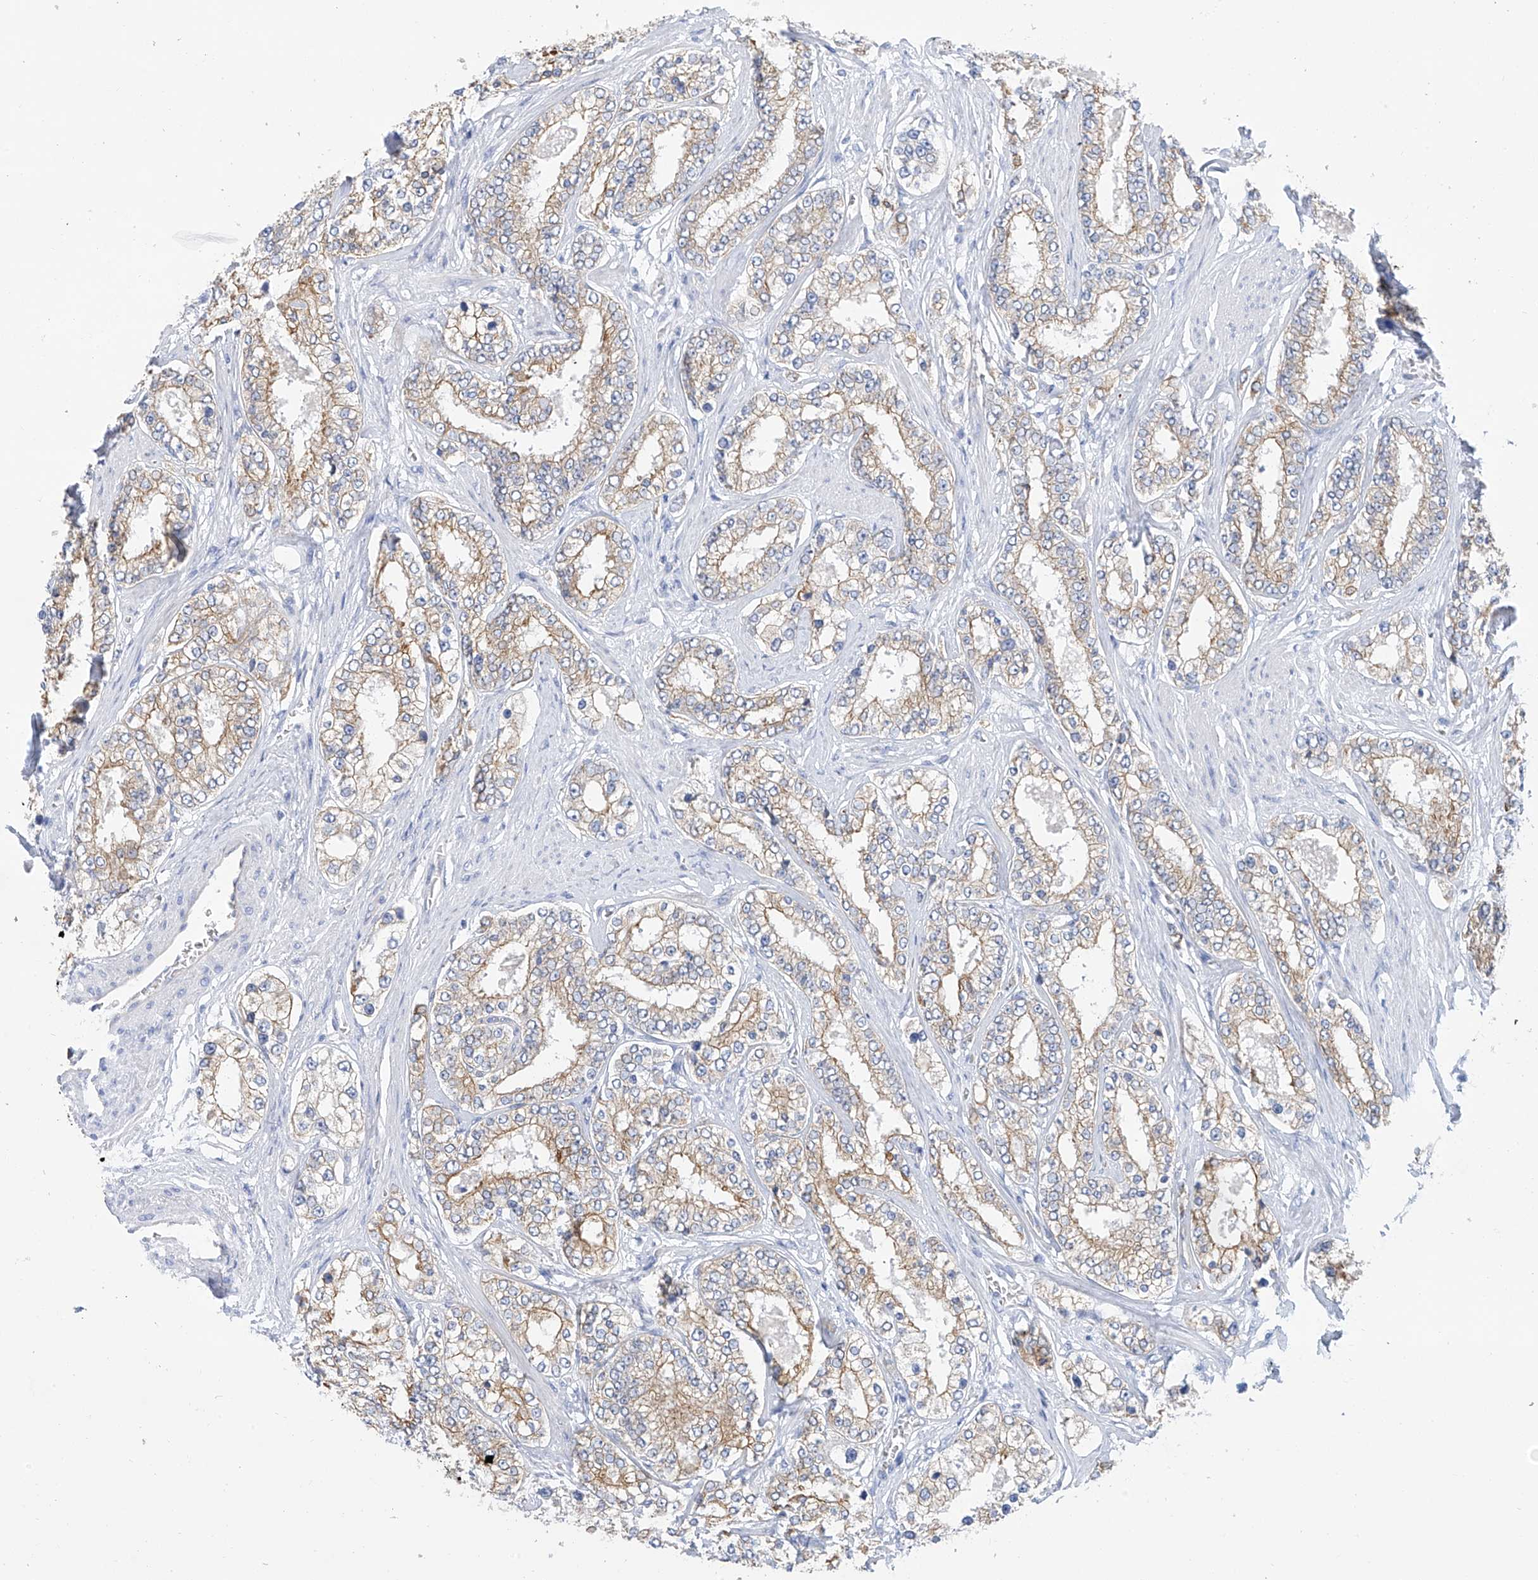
{"staining": {"intensity": "moderate", "quantity": "25%-75%", "location": "cytoplasmic/membranous"}, "tissue": "prostate cancer", "cell_type": "Tumor cells", "image_type": "cancer", "snomed": [{"axis": "morphology", "description": "Normal tissue, NOS"}, {"axis": "morphology", "description": "Adenocarcinoma, High grade"}, {"axis": "topography", "description": "Prostate"}], "caption": "Prostate adenocarcinoma (high-grade) stained for a protein (brown) demonstrates moderate cytoplasmic/membranous positive staining in approximately 25%-75% of tumor cells.", "gene": "PIK3C2B", "patient": {"sex": "male", "age": 83}}